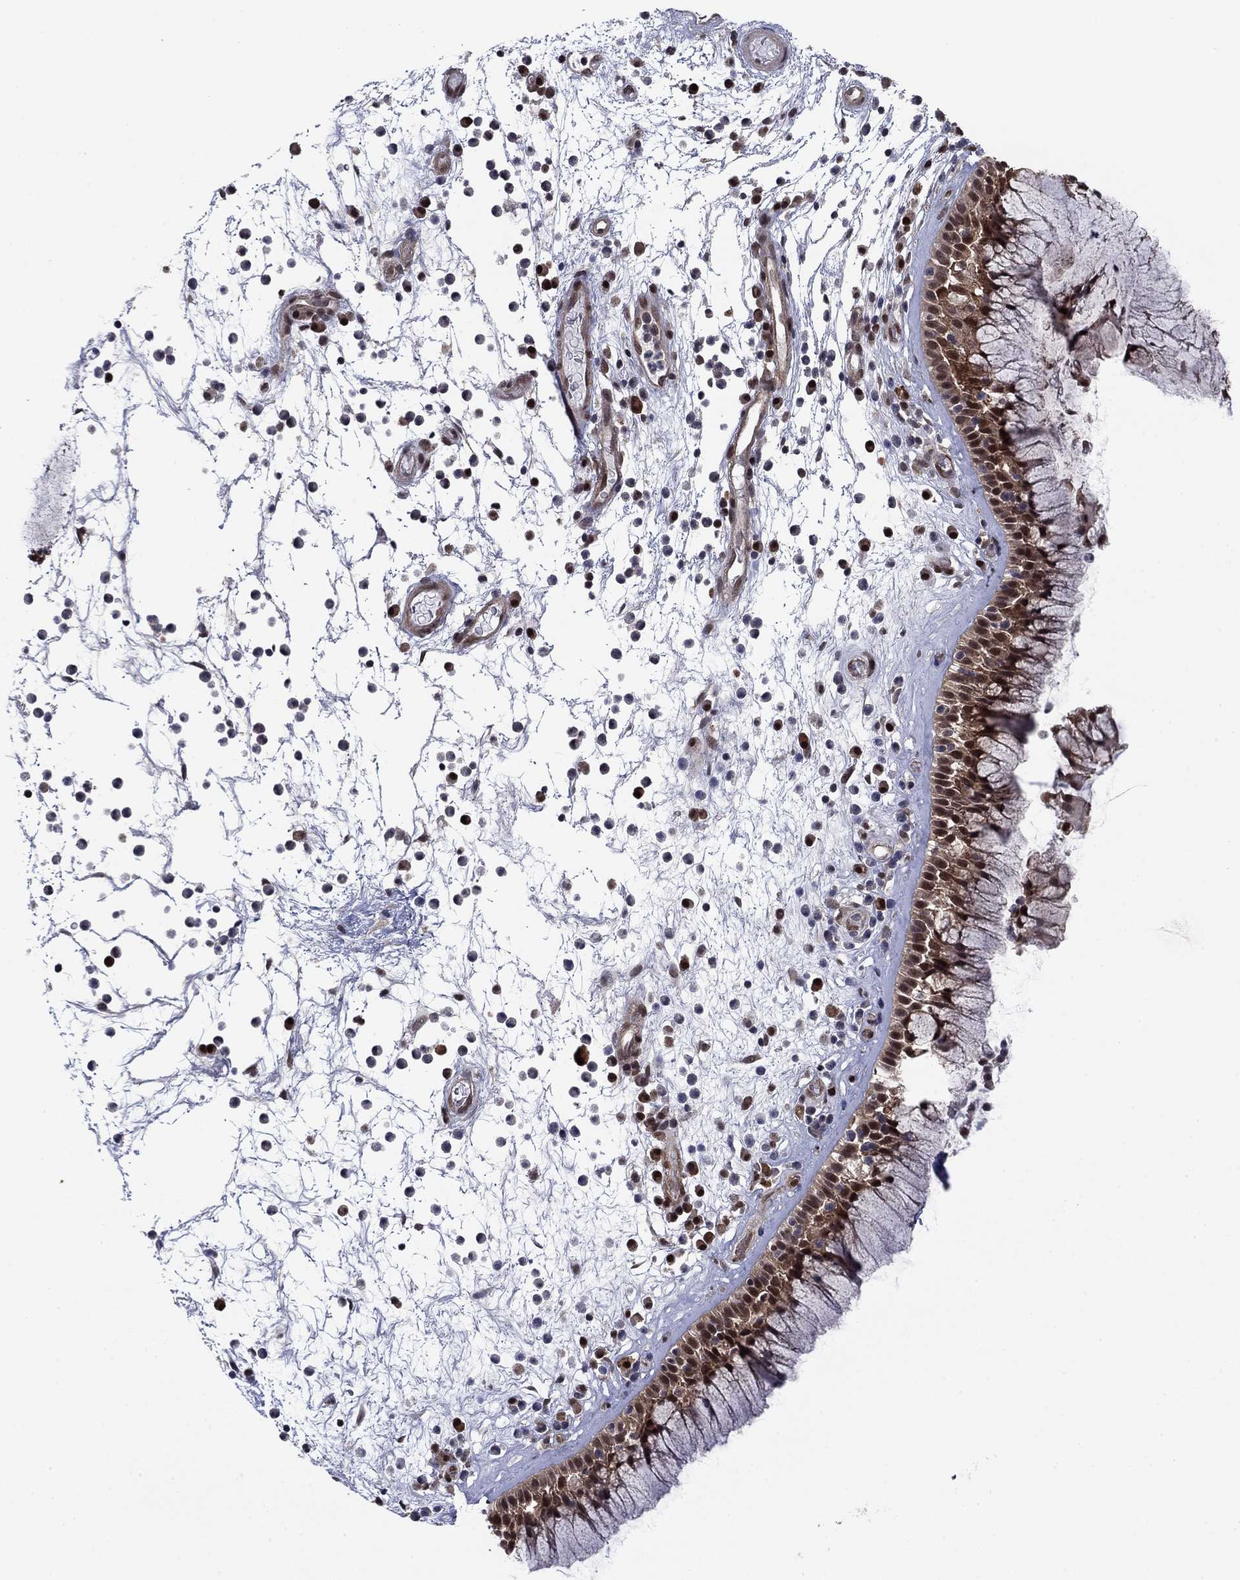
{"staining": {"intensity": "moderate", "quantity": ">75%", "location": "cytoplasmic/membranous,nuclear"}, "tissue": "nasopharynx", "cell_type": "Respiratory epithelial cells", "image_type": "normal", "snomed": [{"axis": "morphology", "description": "Normal tissue, NOS"}, {"axis": "topography", "description": "Nasopharynx"}], "caption": "A medium amount of moderate cytoplasmic/membranous,nuclear staining is identified in about >75% of respiratory epithelial cells in unremarkable nasopharynx. (DAB = brown stain, brightfield microscopy at high magnification).", "gene": "FKBP4", "patient": {"sex": "male", "age": 77}}